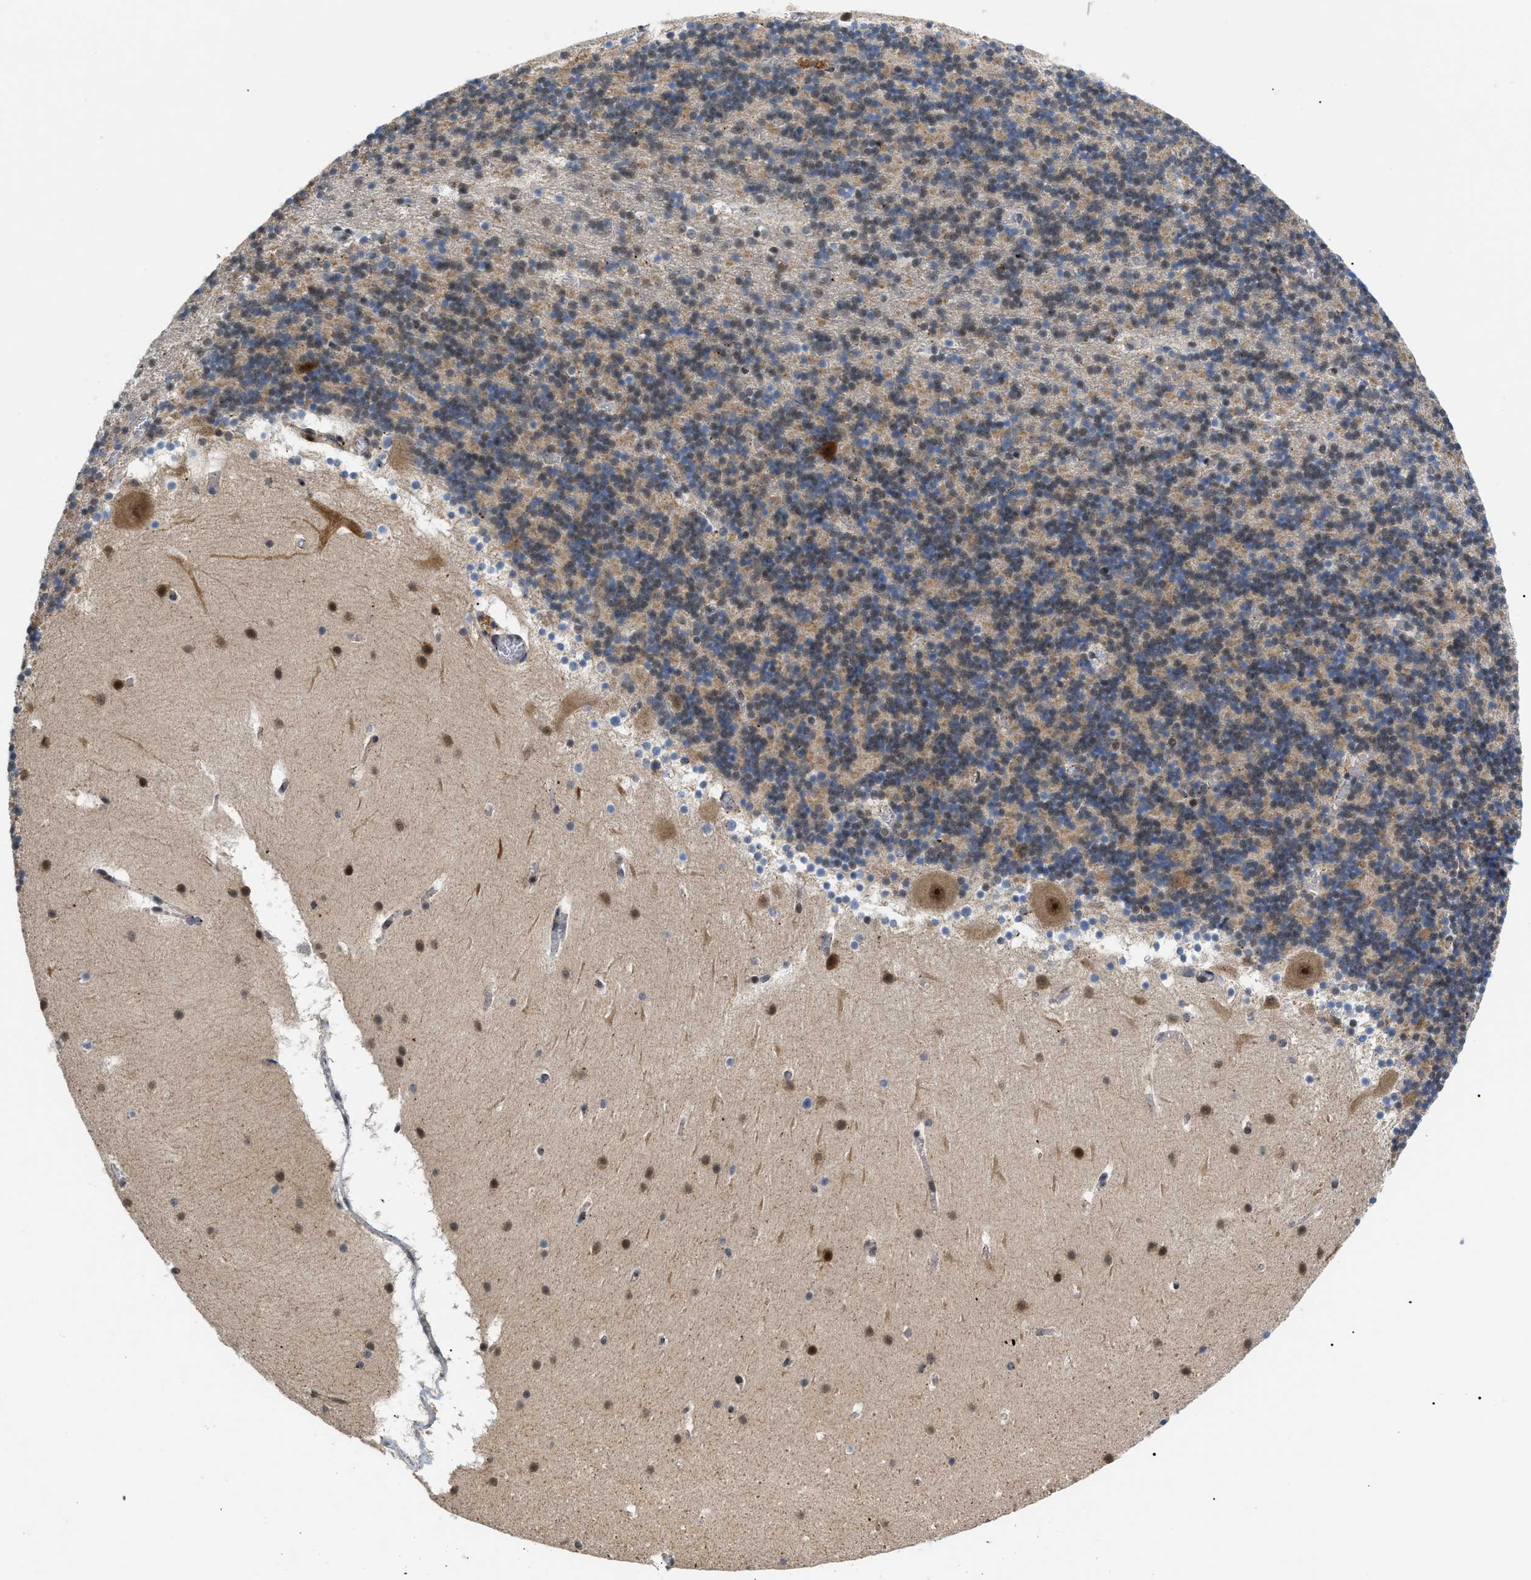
{"staining": {"intensity": "weak", "quantity": ">75%", "location": "cytoplasmic/membranous"}, "tissue": "cerebellum", "cell_type": "Cells in granular layer", "image_type": "normal", "snomed": [{"axis": "morphology", "description": "Normal tissue, NOS"}, {"axis": "topography", "description": "Cerebellum"}], "caption": "Immunohistochemistry image of benign human cerebellum stained for a protein (brown), which shows low levels of weak cytoplasmic/membranous staining in about >75% of cells in granular layer.", "gene": "ZBTB11", "patient": {"sex": "male", "age": 45}}